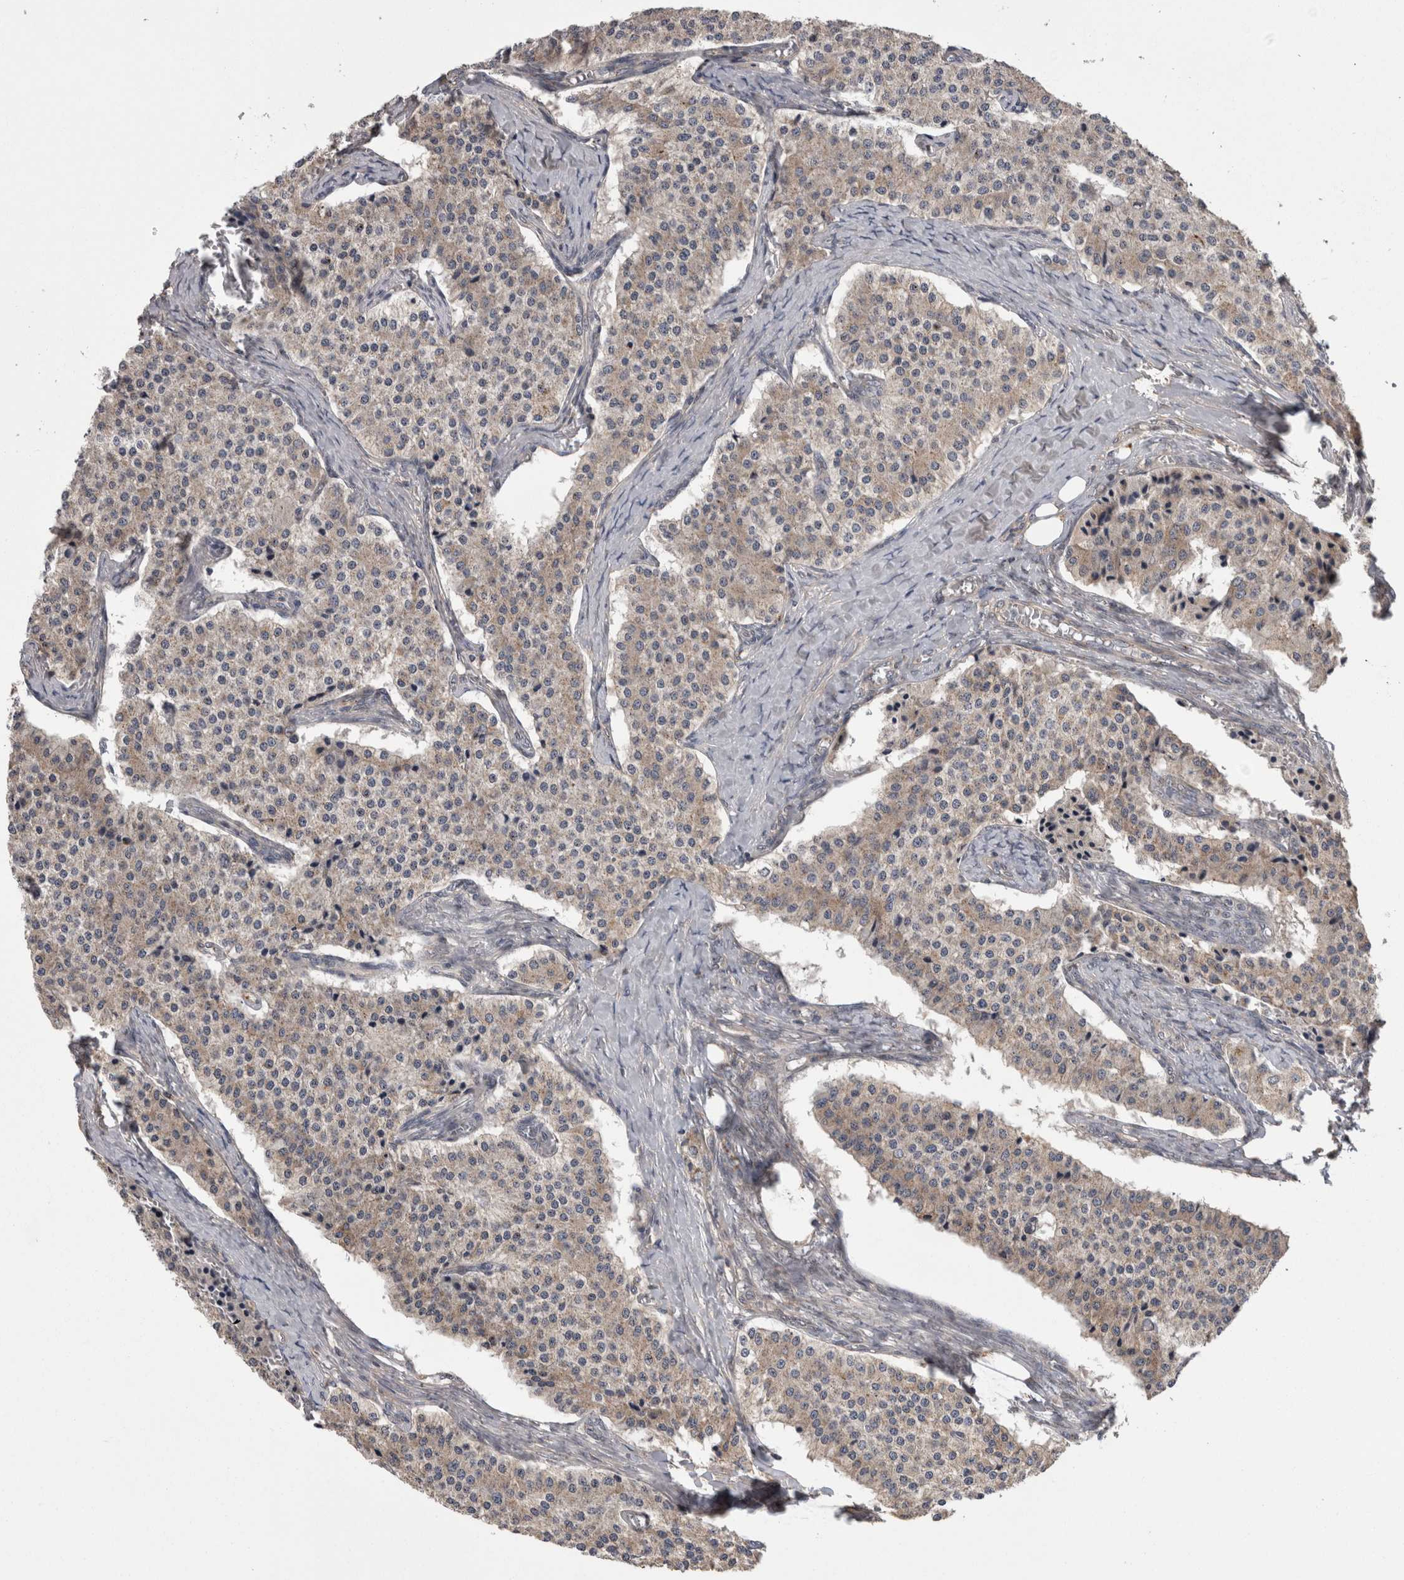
{"staining": {"intensity": "weak", "quantity": "<25%", "location": "cytoplasmic/membranous"}, "tissue": "carcinoid", "cell_type": "Tumor cells", "image_type": "cancer", "snomed": [{"axis": "morphology", "description": "Carcinoid, malignant, NOS"}, {"axis": "topography", "description": "Colon"}], "caption": "Immunohistochemical staining of human carcinoid demonstrates no significant expression in tumor cells. The staining was performed using DAB to visualize the protein expression in brown, while the nuclei were stained in blue with hematoxylin (Magnification: 20x).", "gene": "STC1", "patient": {"sex": "female", "age": 52}}